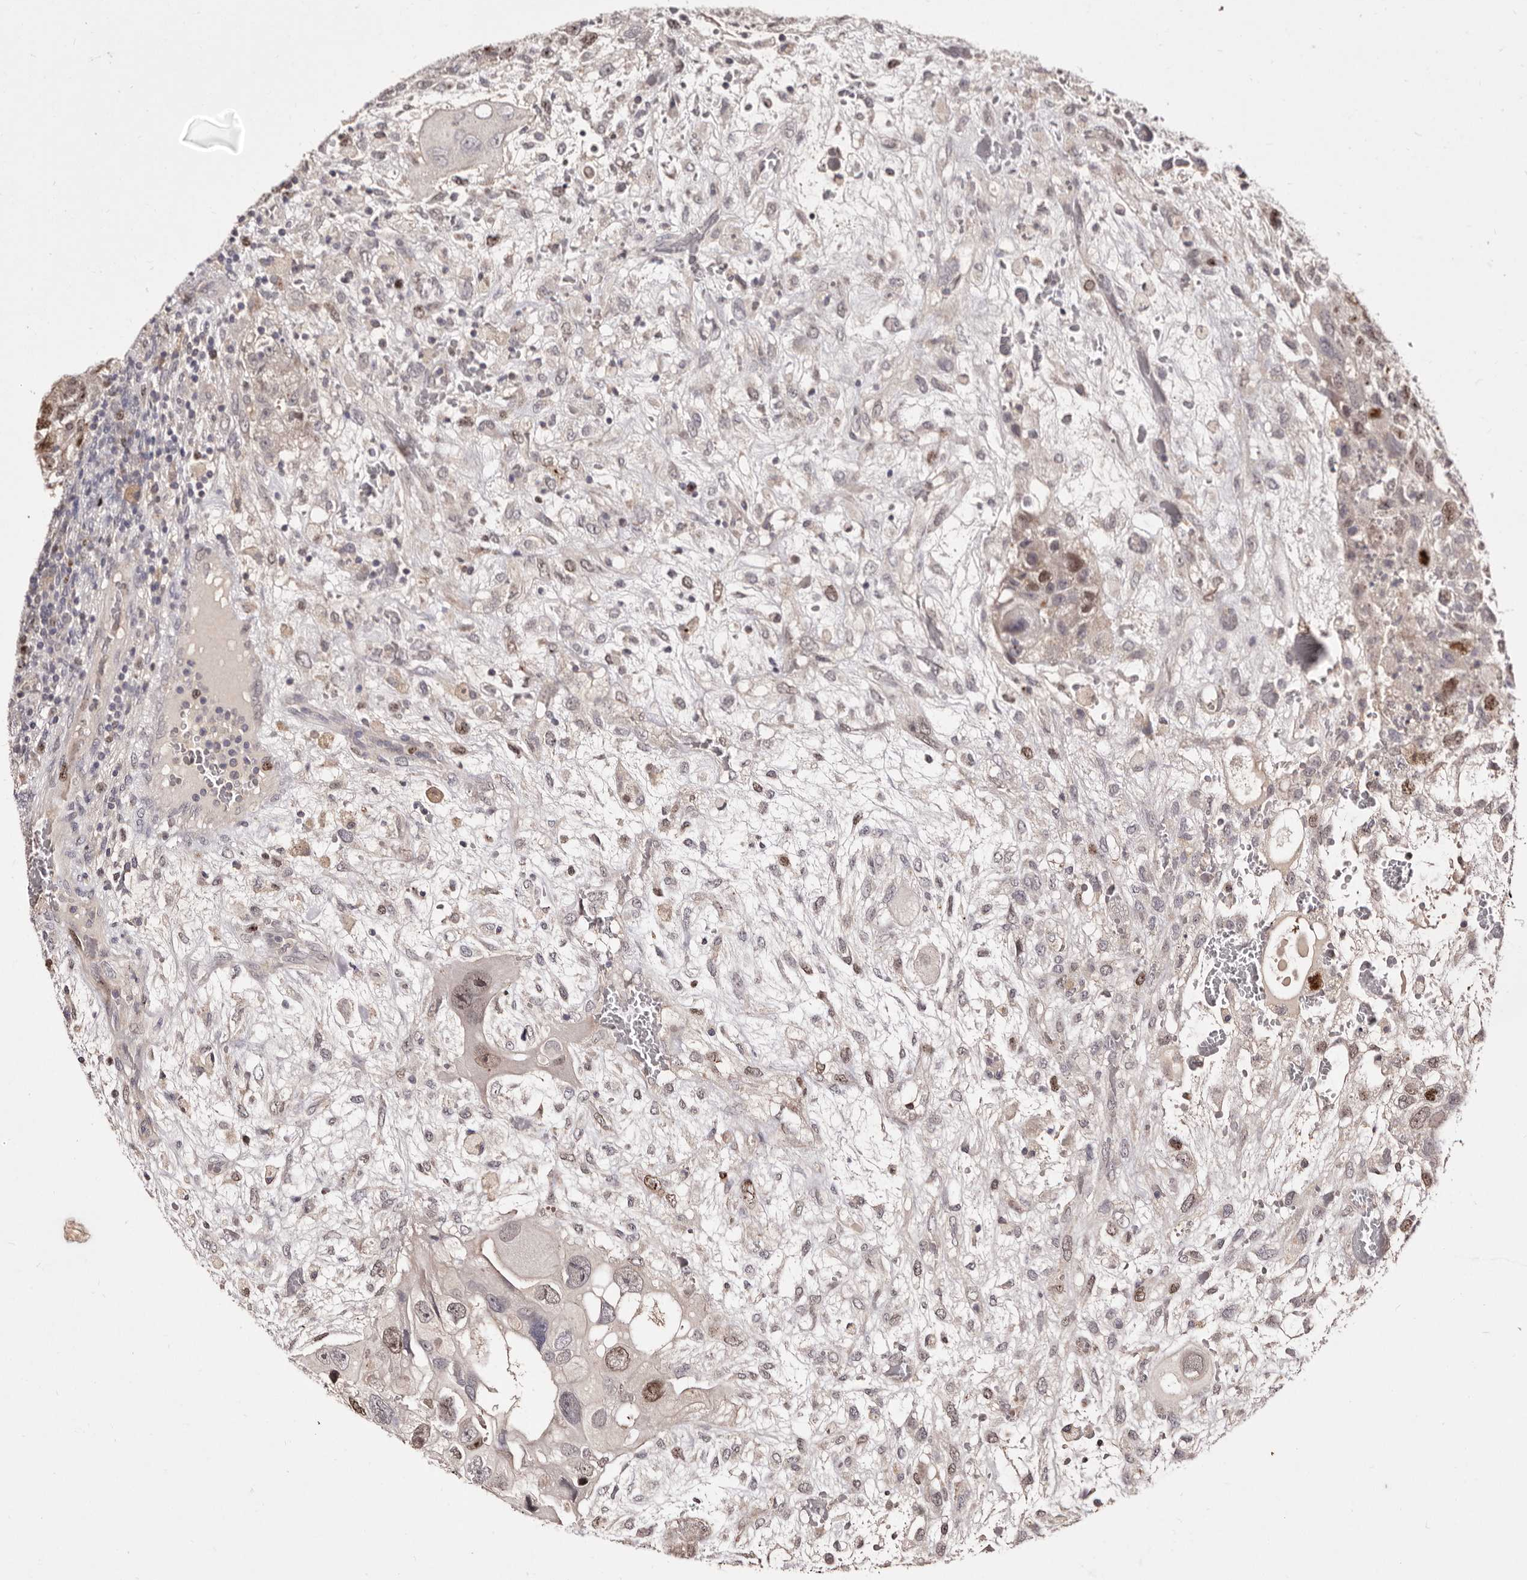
{"staining": {"intensity": "moderate", "quantity": "25%-75%", "location": "nuclear"}, "tissue": "testis cancer", "cell_type": "Tumor cells", "image_type": "cancer", "snomed": [{"axis": "morphology", "description": "Carcinoma, Embryonal, NOS"}, {"axis": "topography", "description": "Testis"}], "caption": "A brown stain shows moderate nuclear expression of a protein in testis cancer (embryonal carcinoma) tumor cells.", "gene": "CDCA8", "patient": {"sex": "male", "age": 36}}